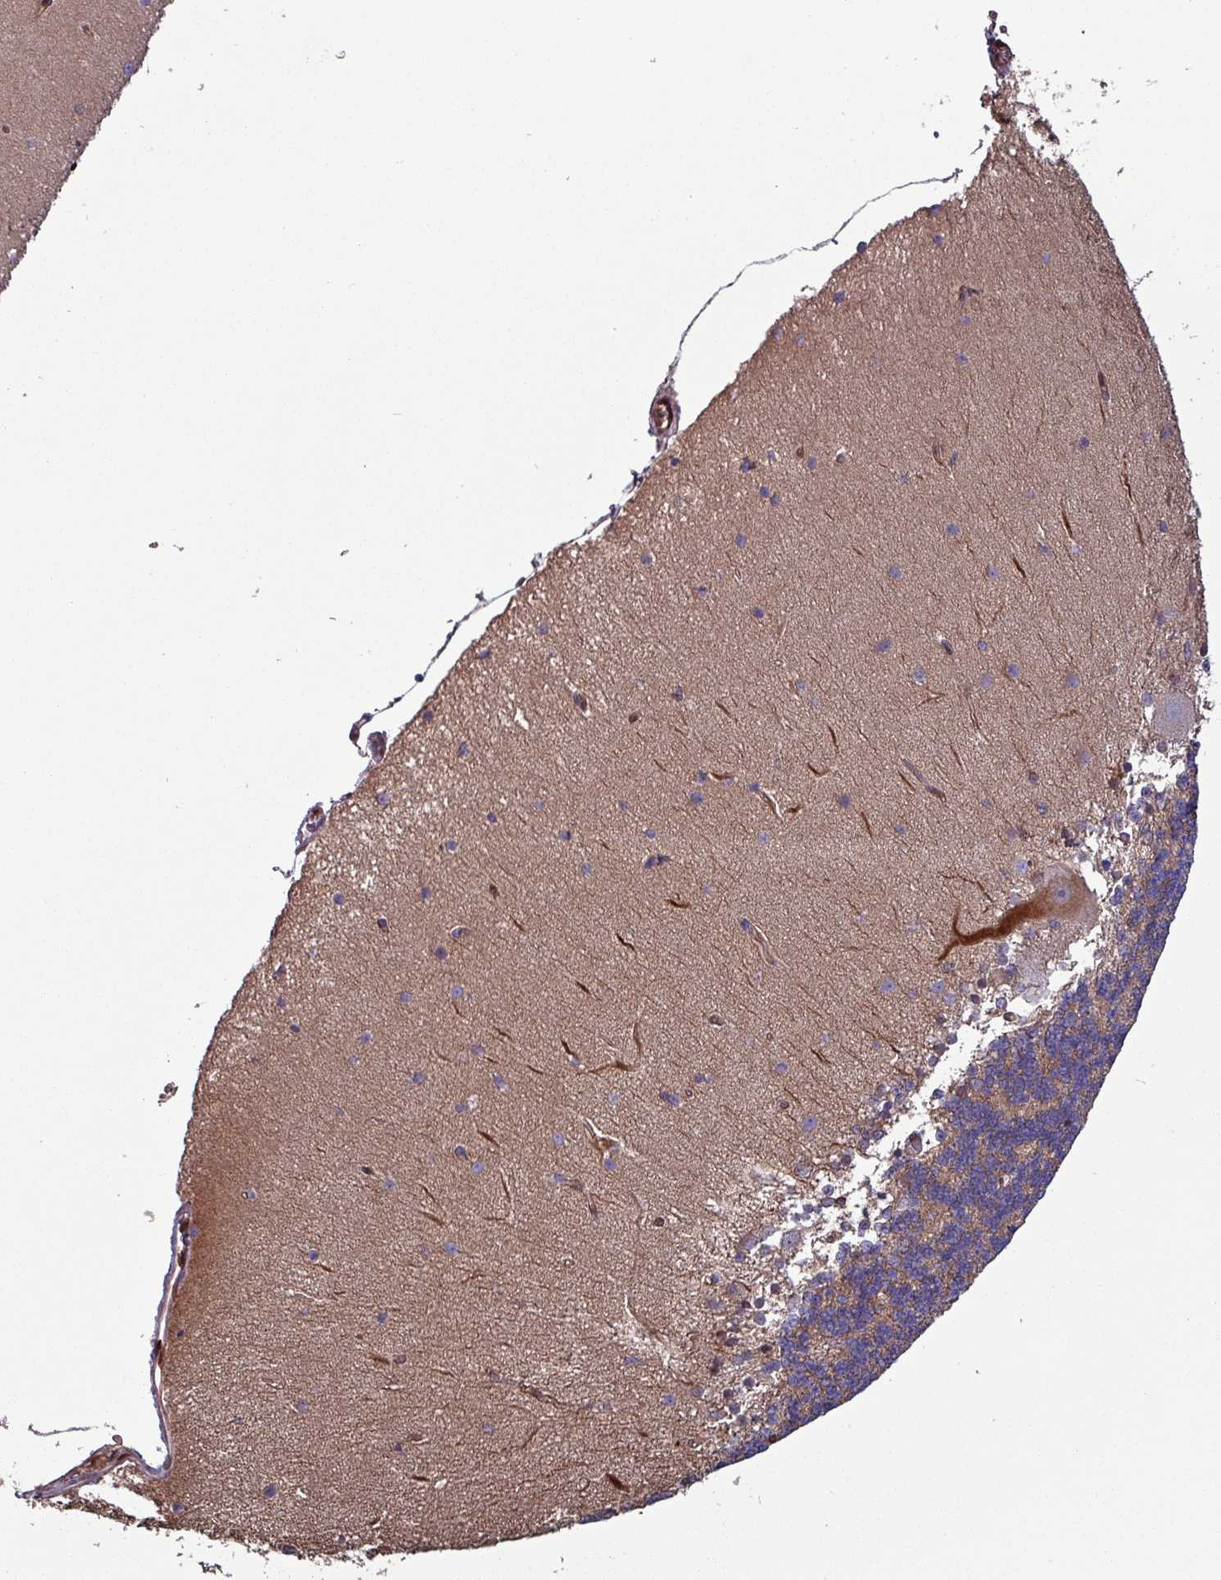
{"staining": {"intensity": "negative", "quantity": "none", "location": "none"}, "tissue": "cerebellum", "cell_type": "Cells in granular layer", "image_type": "normal", "snomed": [{"axis": "morphology", "description": "Normal tissue, NOS"}, {"axis": "topography", "description": "Cerebellum"}], "caption": "High magnification brightfield microscopy of unremarkable cerebellum stained with DAB (brown) and counterstained with hematoxylin (blue): cells in granular layer show no significant staining. The staining is performed using DAB (3,3'-diaminobenzidine) brown chromogen with nuclei counter-stained in using hematoxylin.", "gene": "PSMB8", "patient": {"sex": "female", "age": 54}}